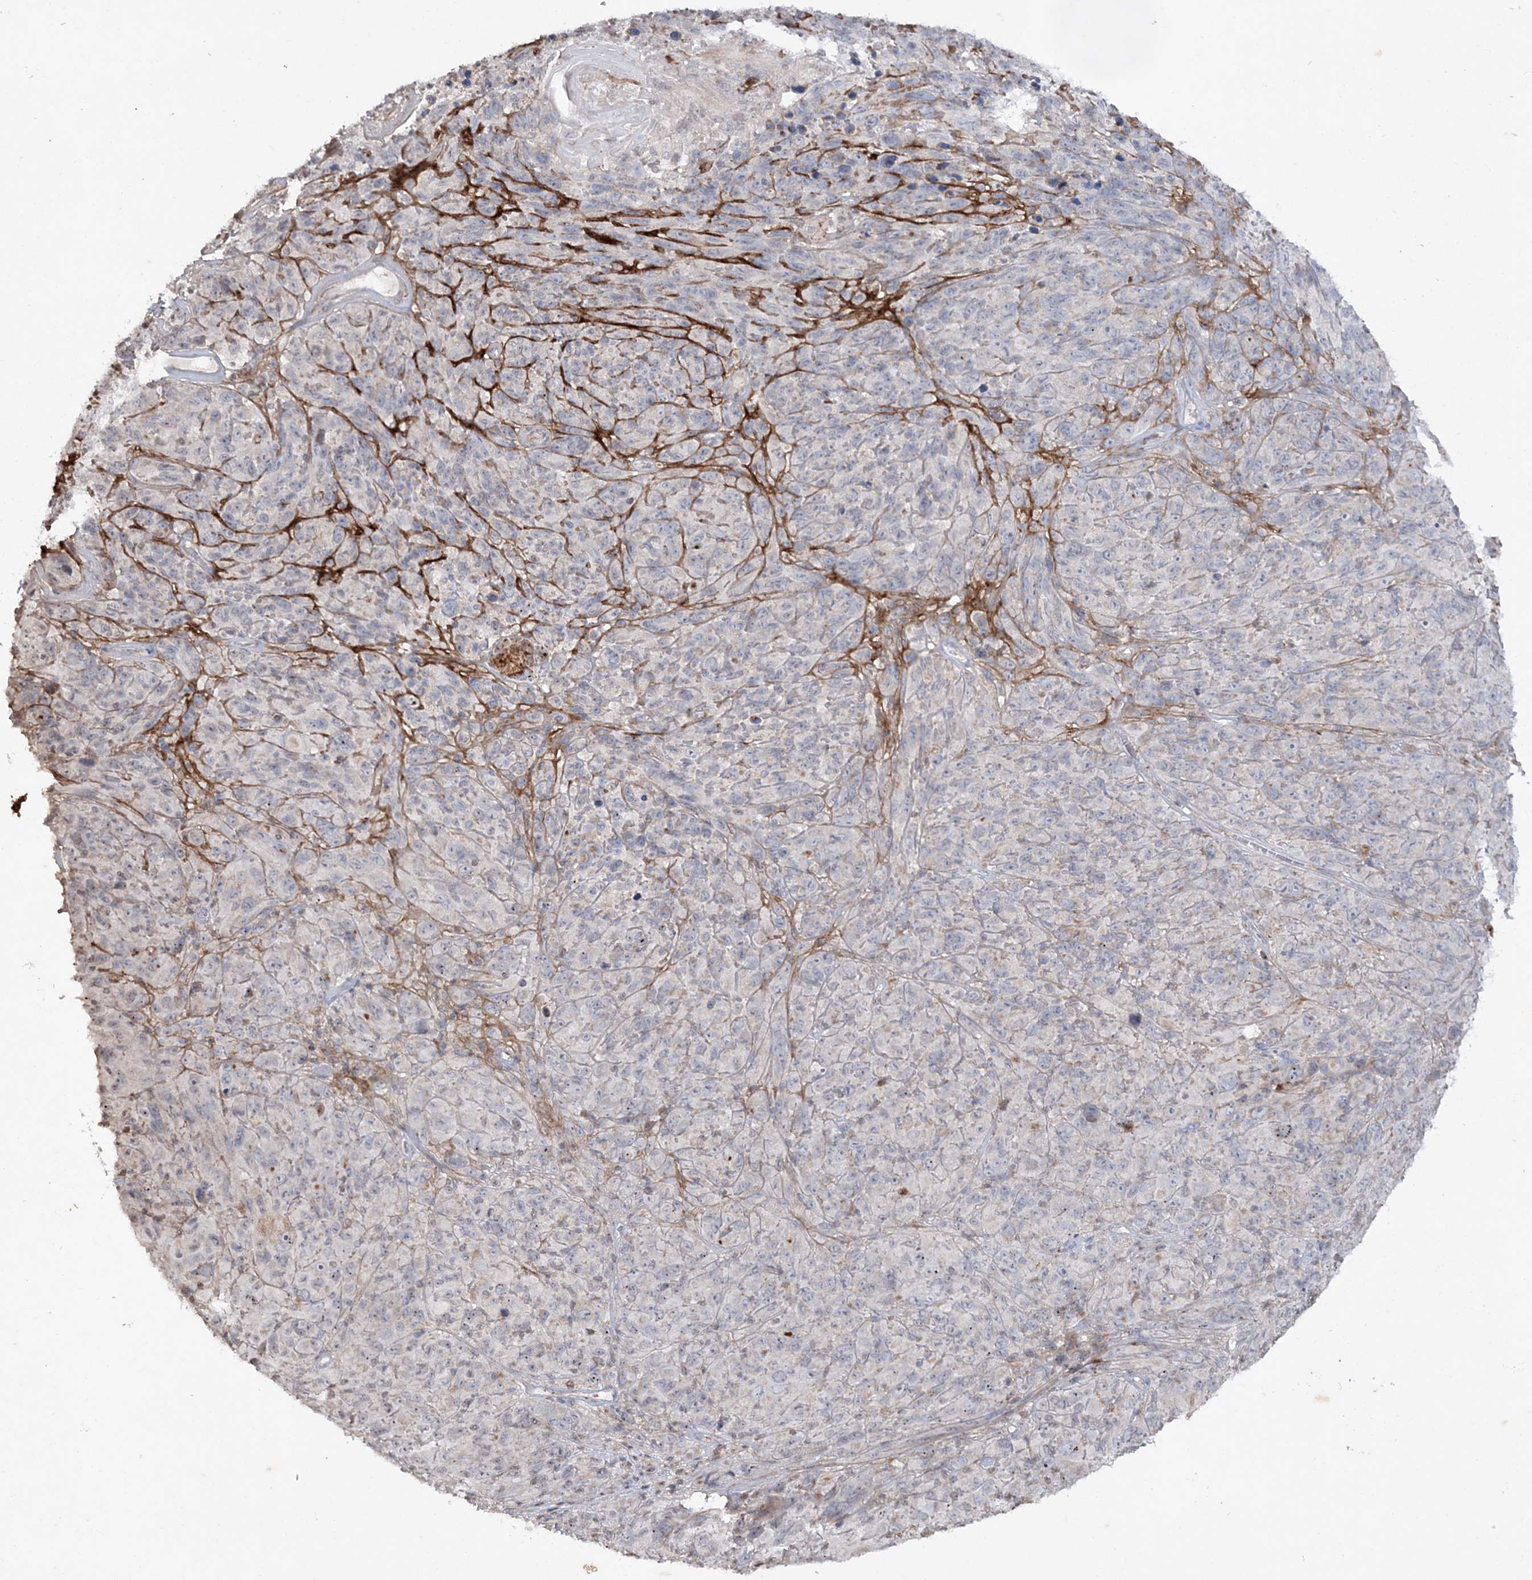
{"staining": {"intensity": "negative", "quantity": "none", "location": "none"}, "tissue": "melanoma", "cell_type": "Tumor cells", "image_type": "cancer", "snomed": [{"axis": "morphology", "description": "Malignant melanoma, NOS"}, {"axis": "topography", "description": "Skin of head"}], "caption": "Immunohistochemistry (IHC) of human melanoma shows no positivity in tumor cells.", "gene": "TTC7A", "patient": {"sex": "male", "age": 96}}